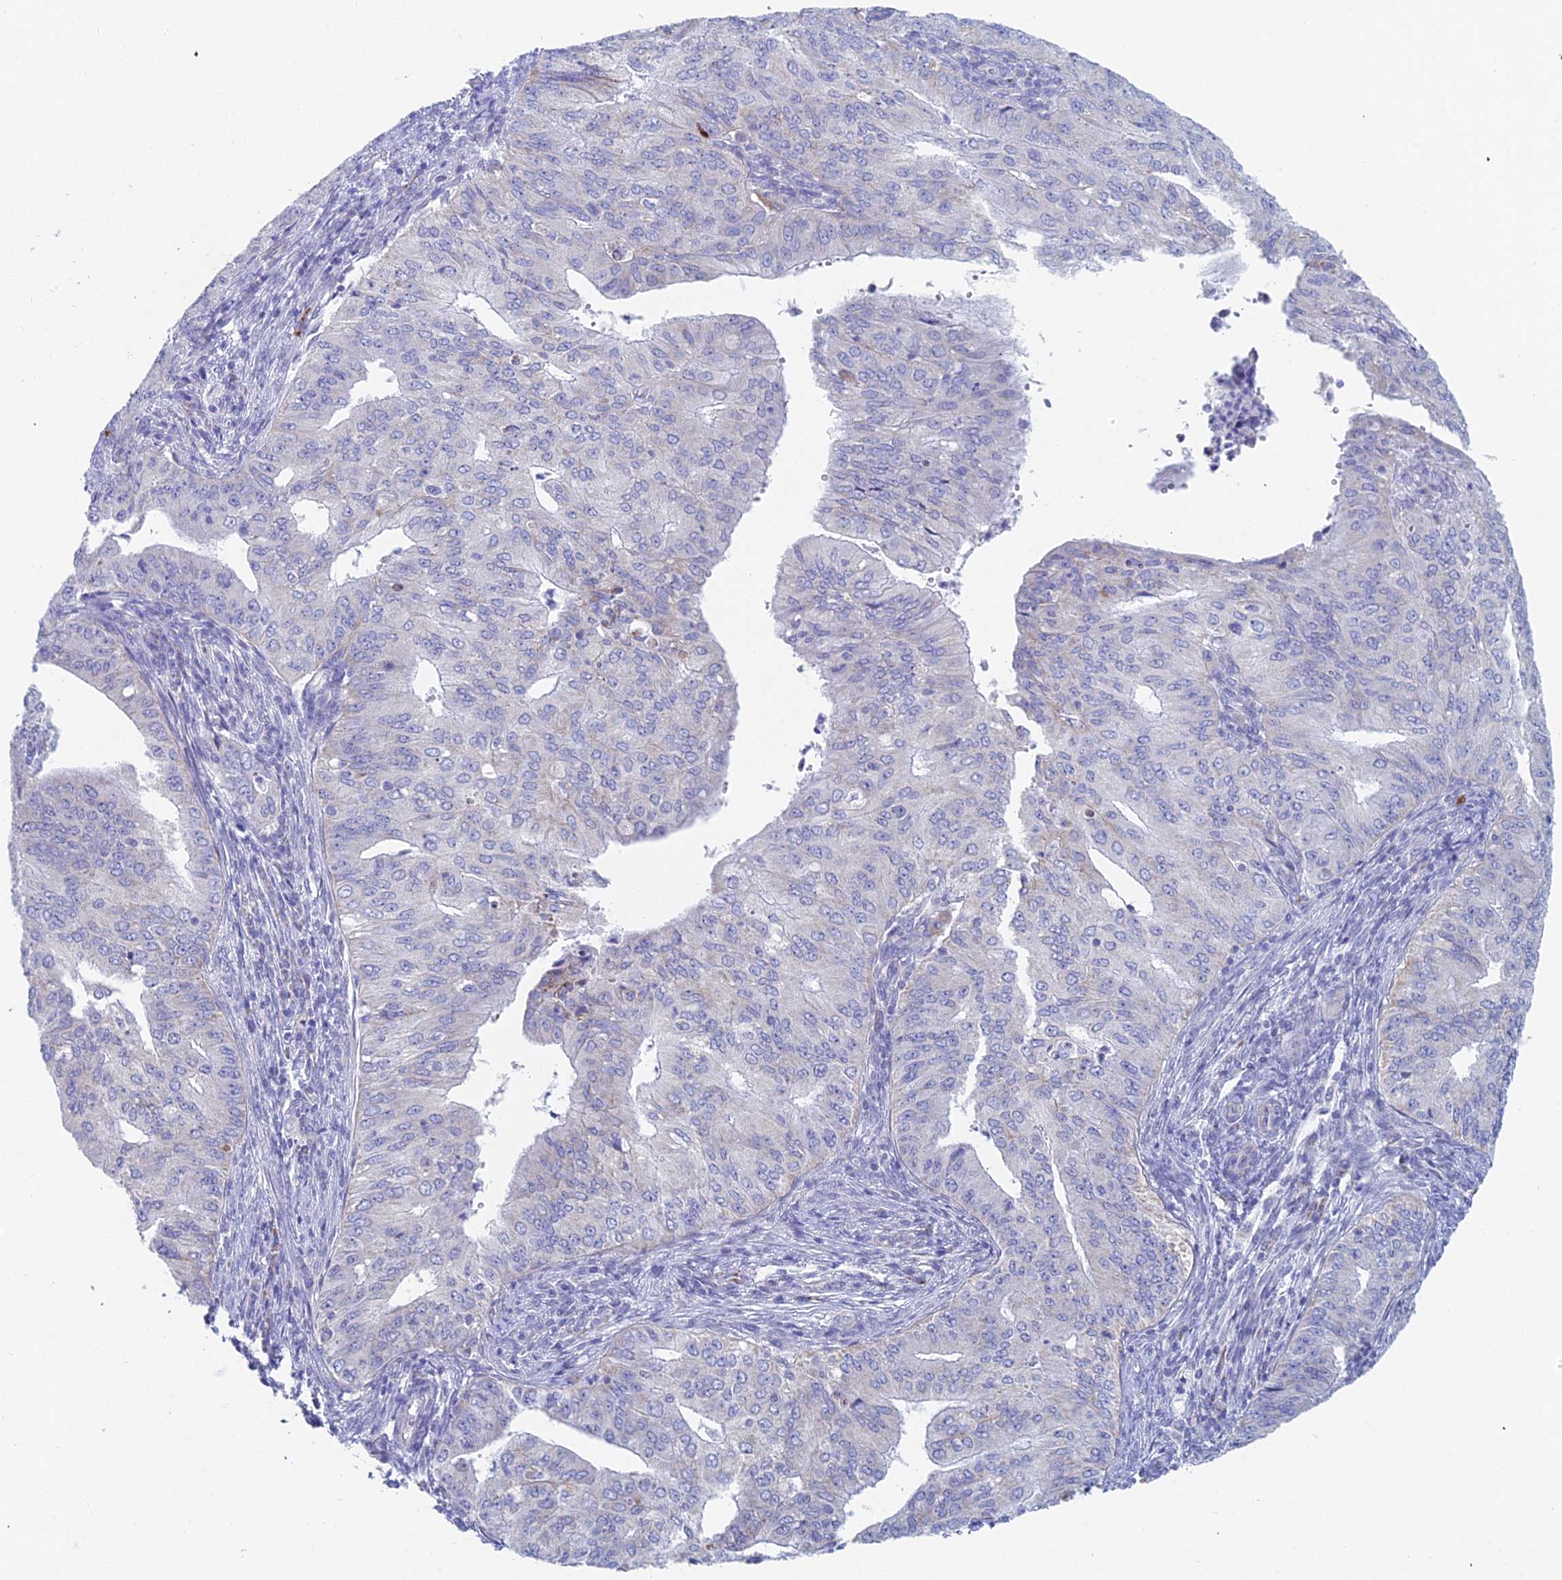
{"staining": {"intensity": "negative", "quantity": "none", "location": "none"}, "tissue": "endometrial cancer", "cell_type": "Tumor cells", "image_type": "cancer", "snomed": [{"axis": "morphology", "description": "Adenocarcinoma, NOS"}, {"axis": "topography", "description": "Endometrium"}], "caption": "Immunohistochemistry (IHC) of endometrial cancer reveals no positivity in tumor cells.", "gene": "ACSM1", "patient": {"sex": "female", "age": 50}}